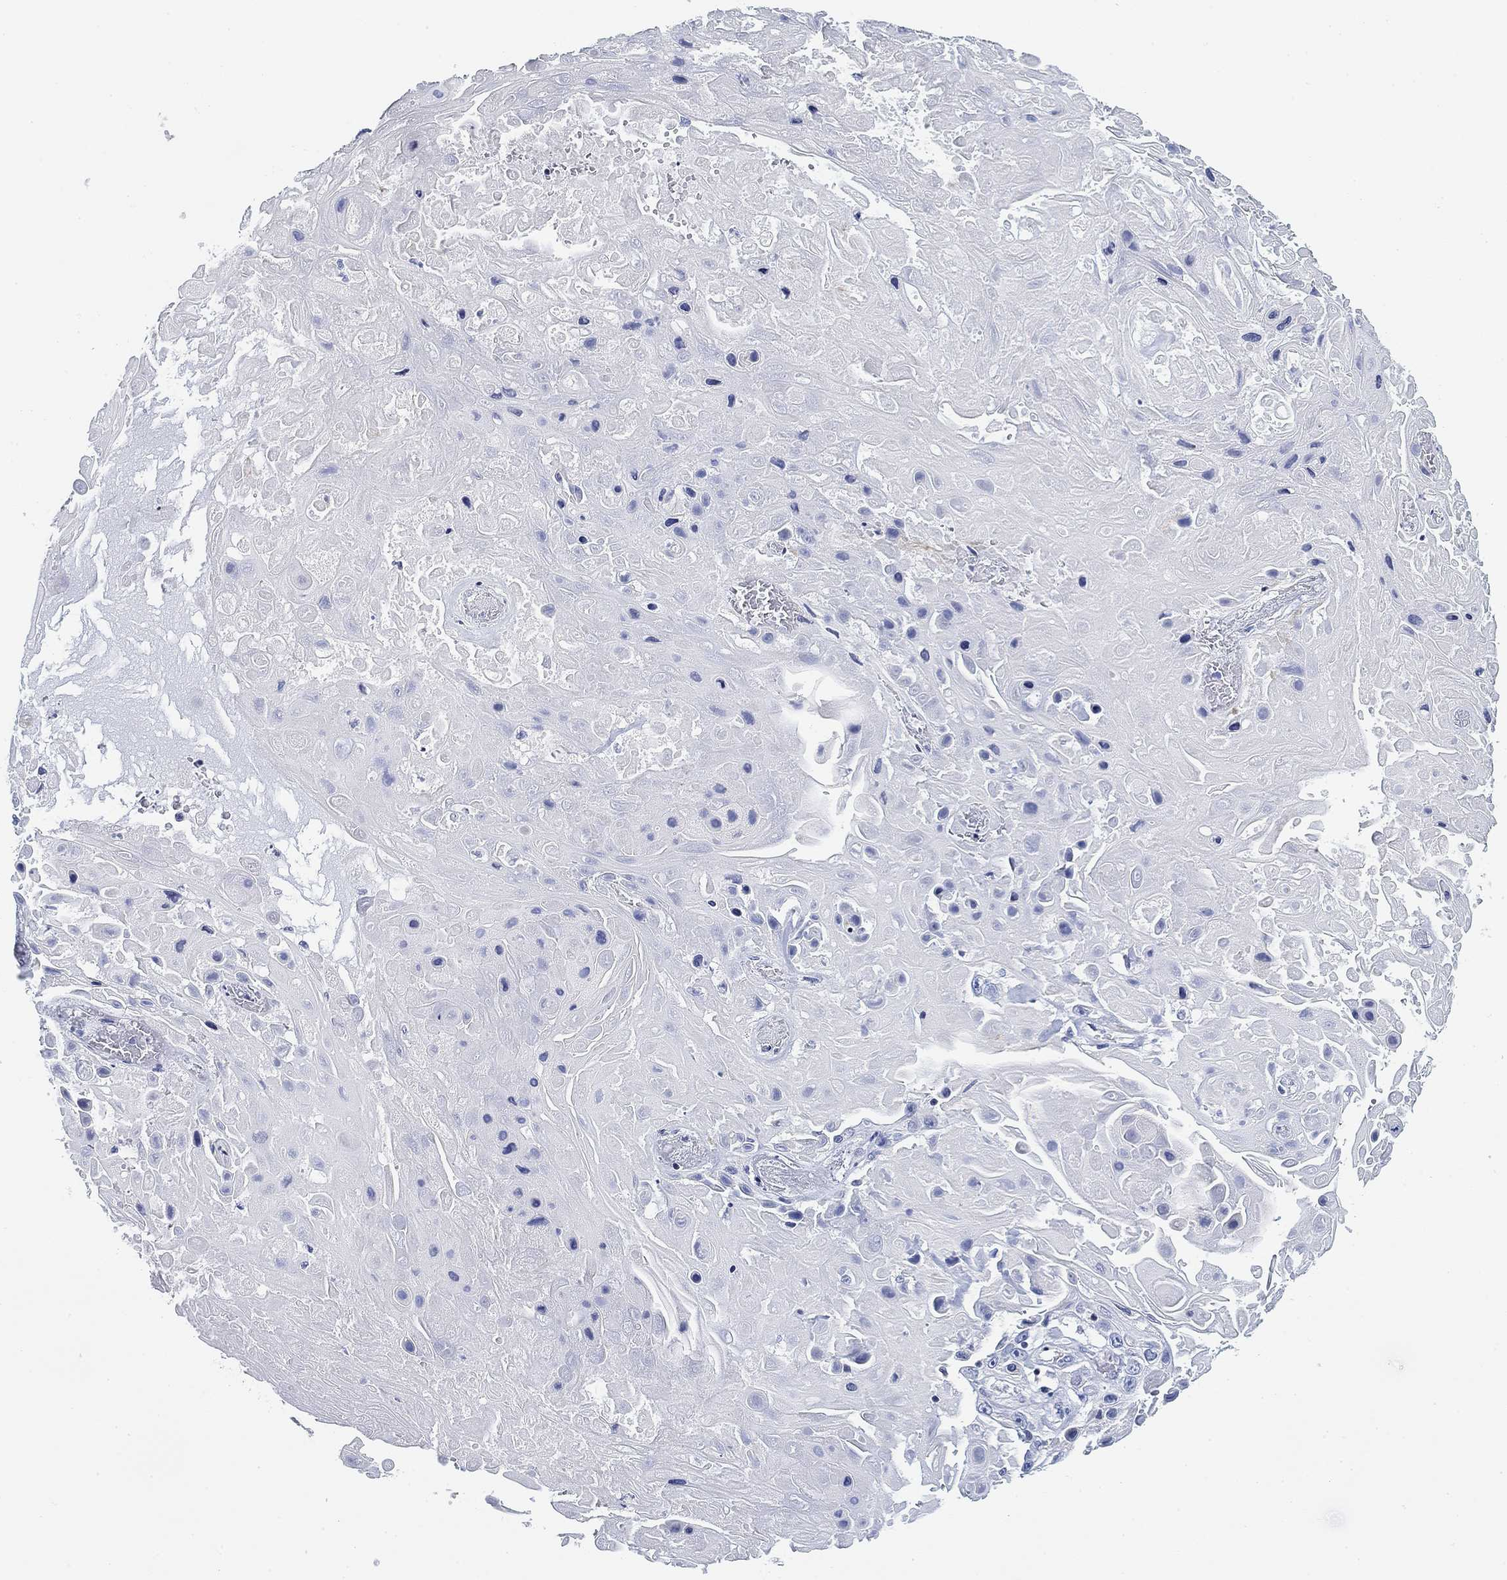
{"staining": {"intensity": "negative", "quantity": "none", "location": "none"}, "tissue": "skin cancer", "cell_type": "Tumor cells", "image_type": "cancer", "snomed": [{"axis": "morphology", "description": "Squamous cell carcinoma, NOS"}, {"axis": "topography", "description": "Skin"}], "caption": "IHC micrograph of neoplastic tissue: human skin squamous cell carcinoma stained with DAB exhibits no significant protein staining in tumor cells.", "gene": "FYB1", "patient": {"sex": "male", "age": 82}}